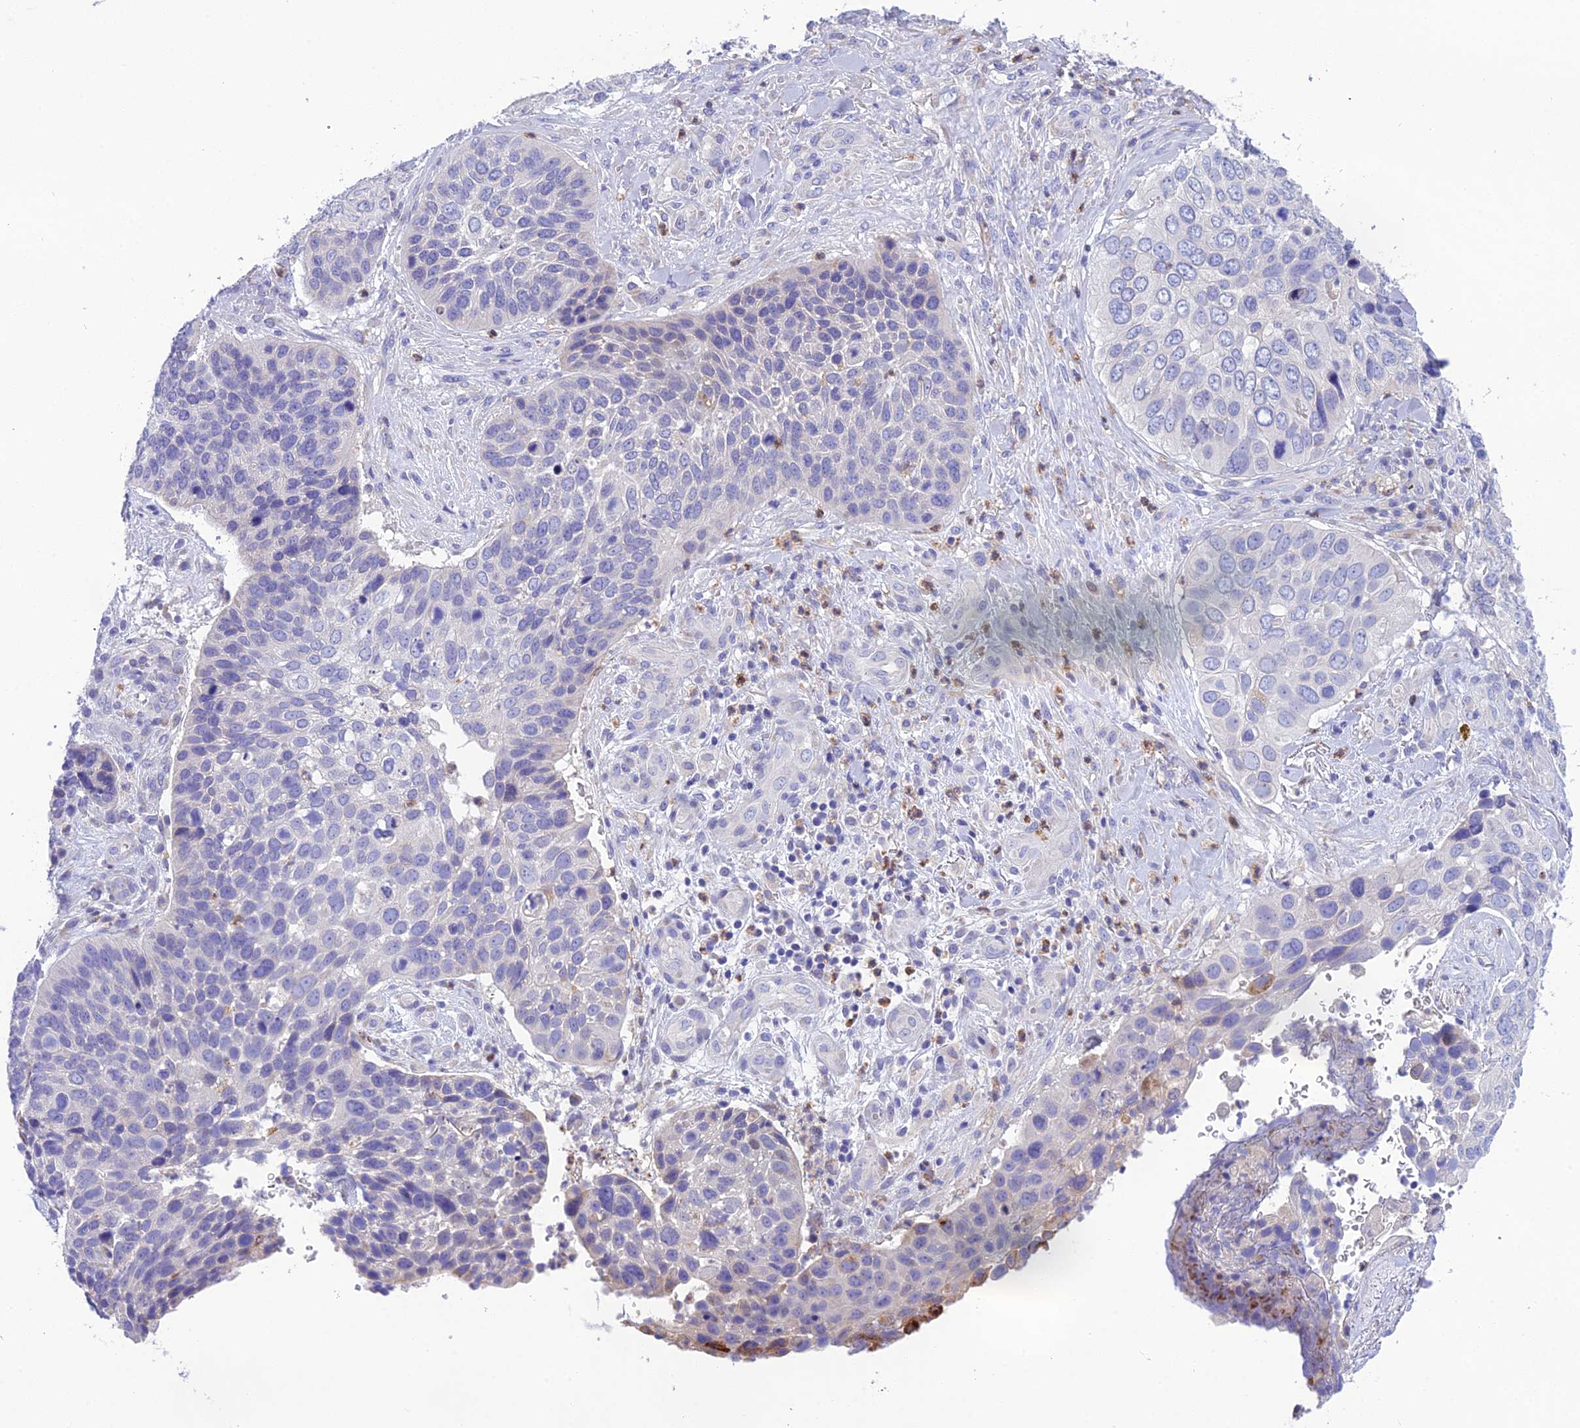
{"staining": {"intensity": "negative", "quantity": "none", "location": "none"}, "tissue": "skin cancer", "cell_type": "Tumor cells", "image_type": "cancer", "snomed": [{"axis": "morphology", "description": "Basal cell carcinoma"}, {"axis": "topography", "description": "Skin"}], "caption": "Micrograph shows no significant protein staining in tumor cells of basal cell carcinoma (skin).", "gene": "KIAA0408", "patient": {"sex": "female", "age": 74}}